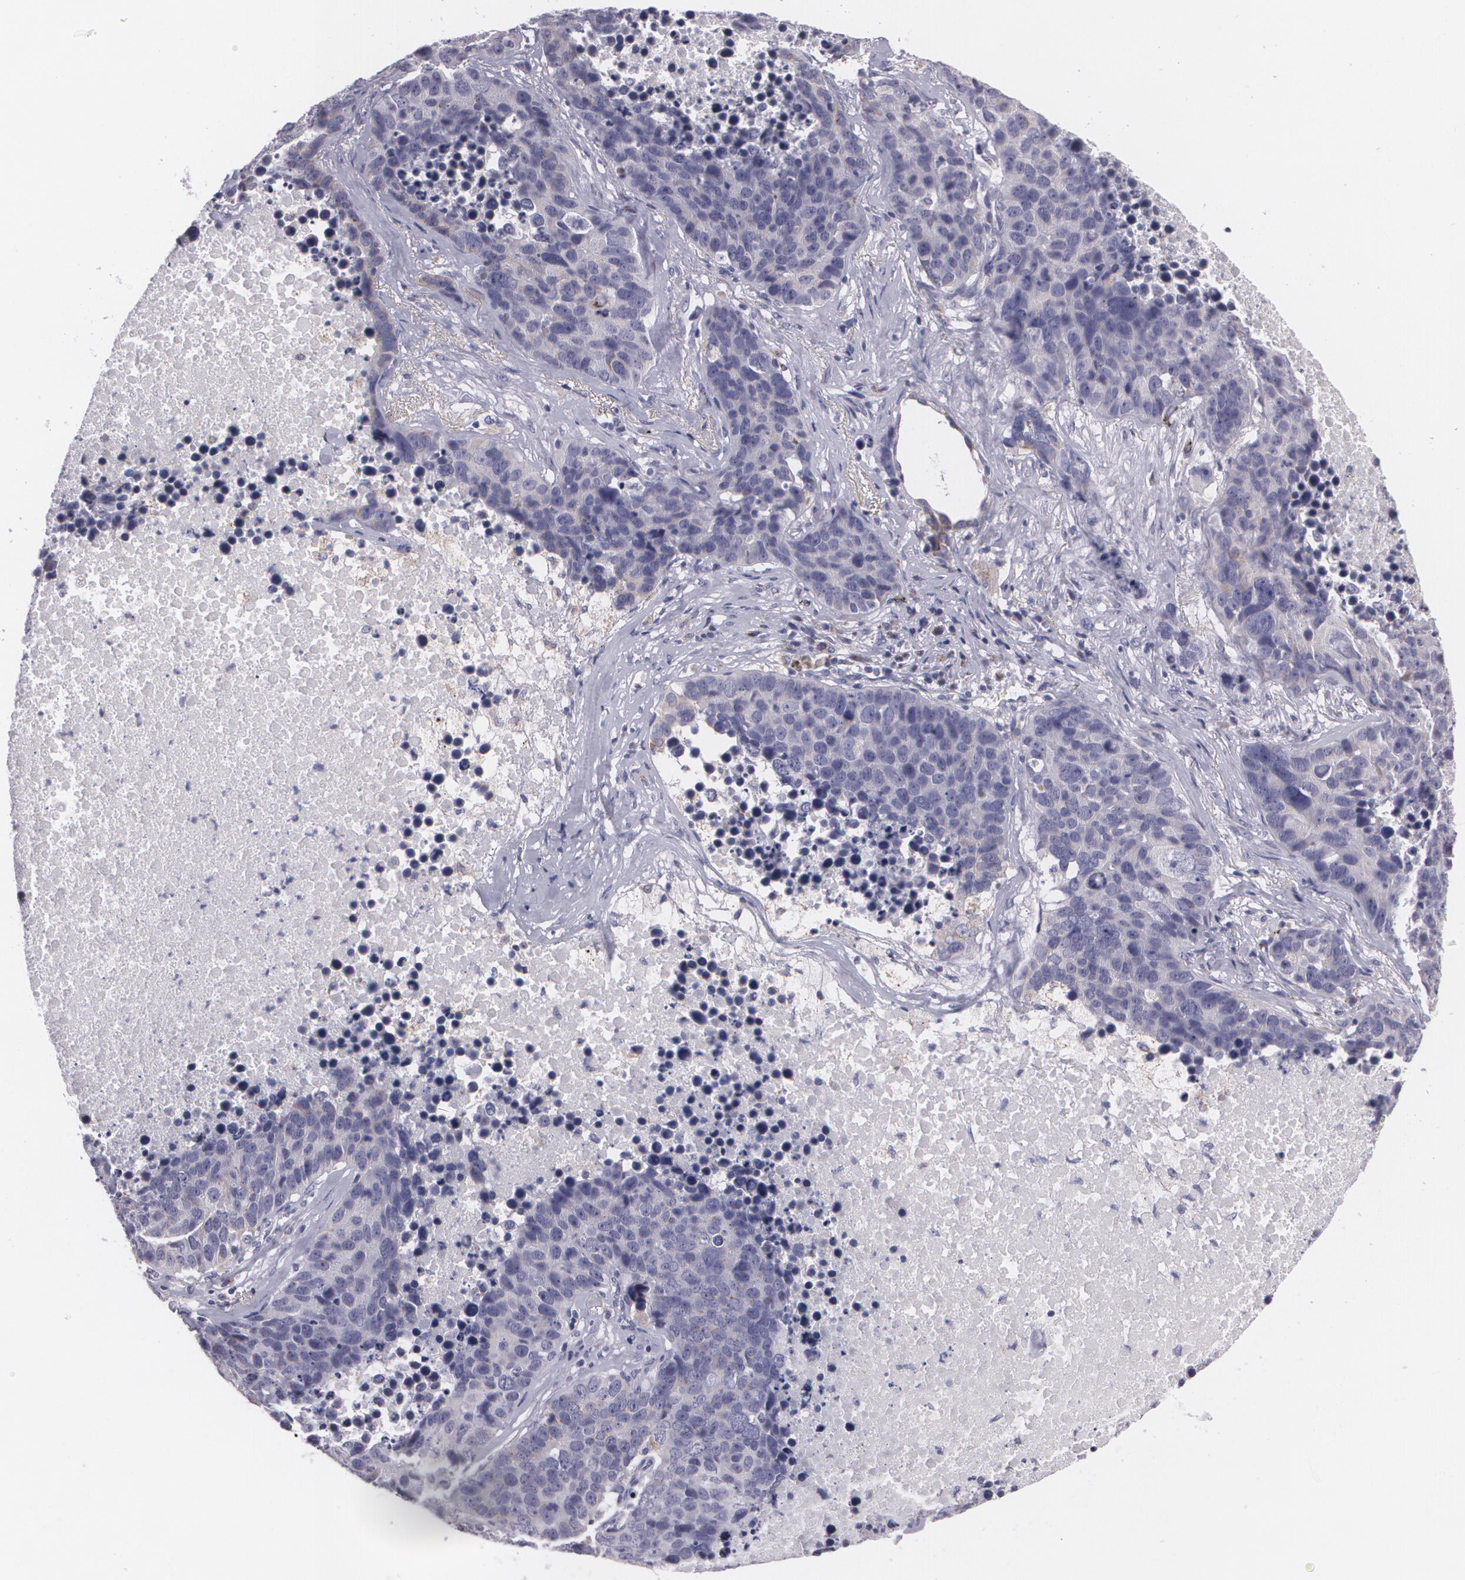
{"staining": {"intensity": "negative", "quantity": "none", "location": "none"}, "tissue": "lung cancer", "cell_type": "Tumor cells", "image_type": "cancer", "snomed": [{"axis": "morphology", "description": "Carcinoid, malignant, NOS"}, {"axis": "topography", "description": "Lung"}], "caption": "High power microscopy image of an IHC histopathology image of lung cancer (carcinoid (malignant)), revealing no significant positivity in tumor cells.", "gene": "CILK1", "patient": {"sex": "male", "age": 60}}